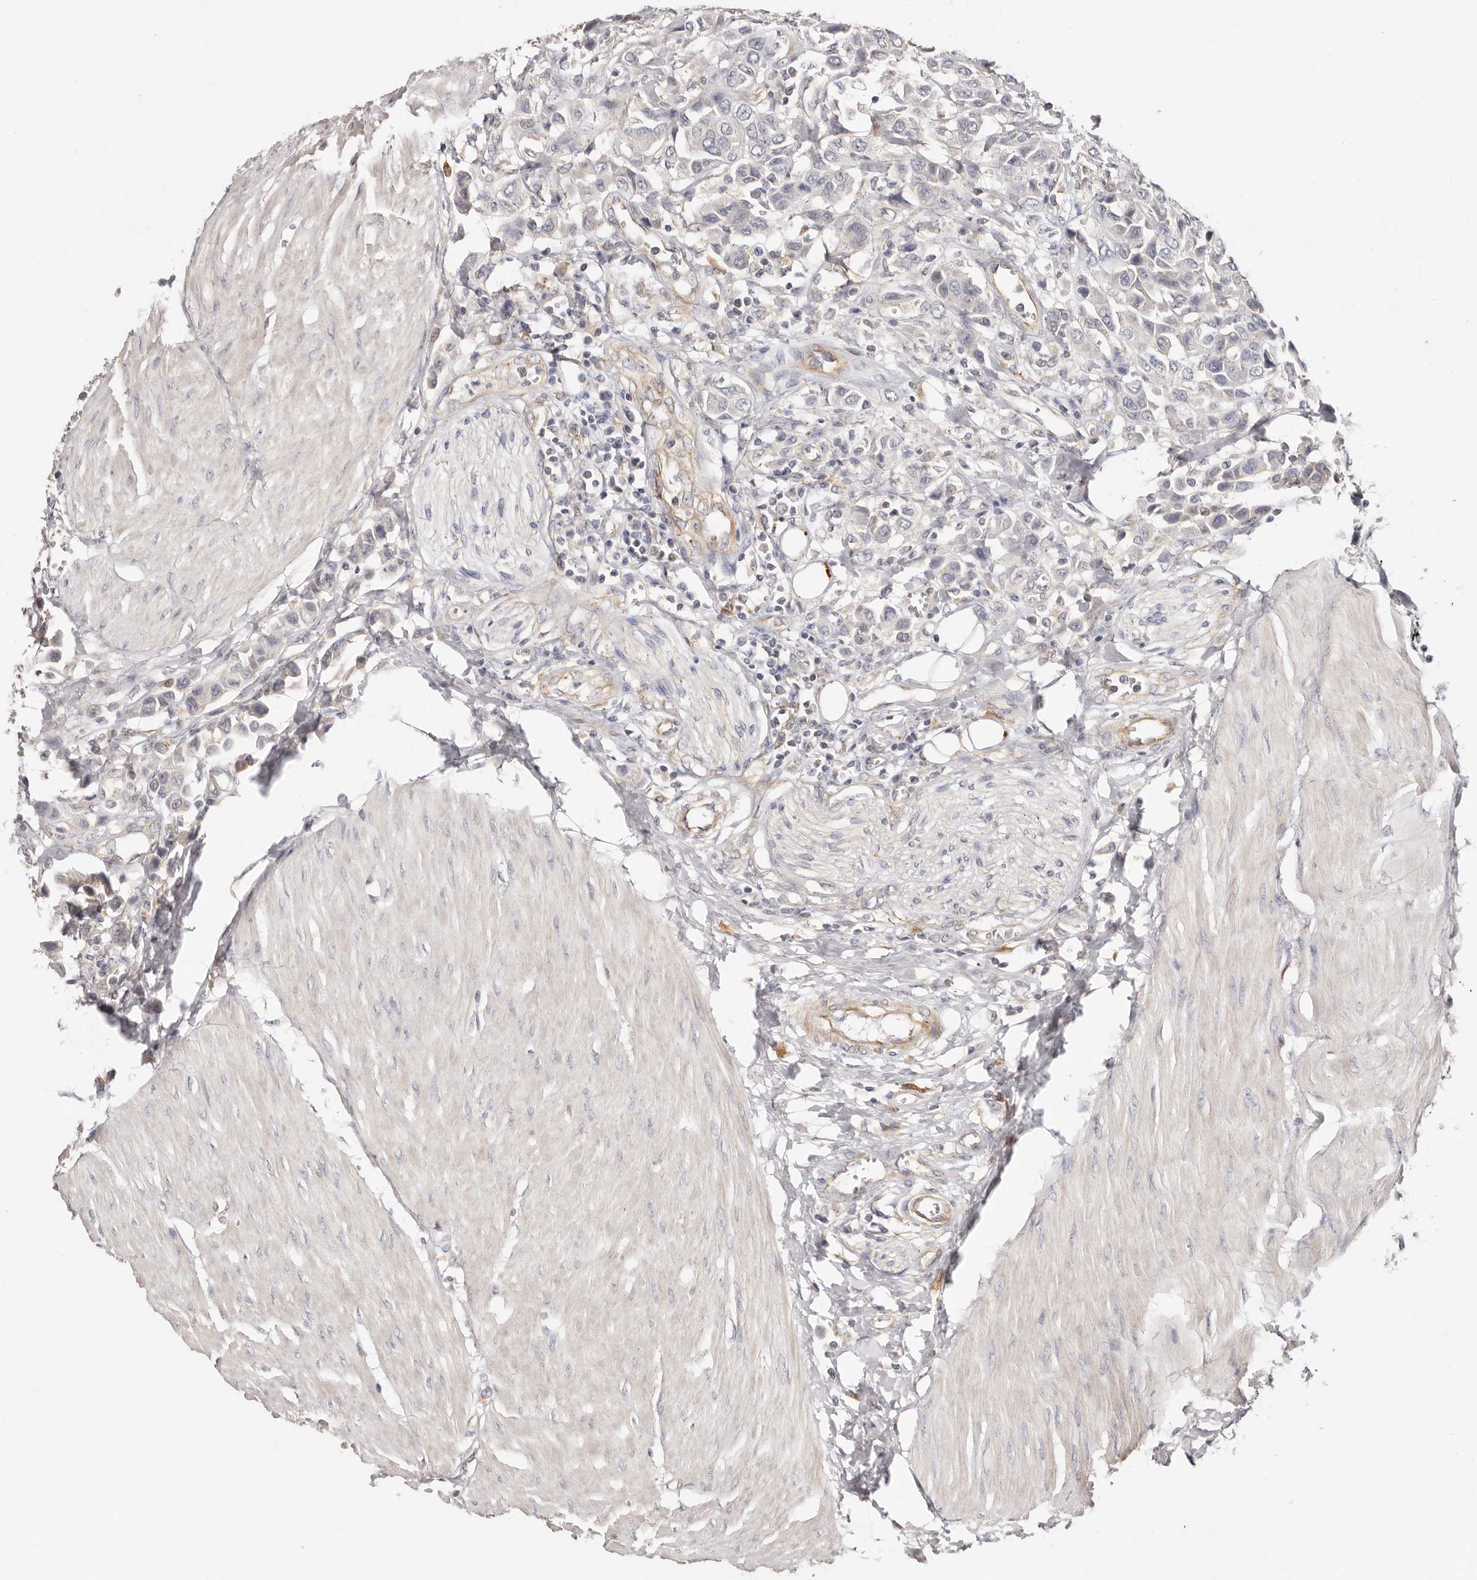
{"staining": {"intensity": "negative", "quantity": "none", "location": "none"}, "tissue": "urothelial cancer", "cell_type": "Tumor cells", "image_type": "cancer", "snomed": [{"axis": "morphology", "description": "Urothelial carcinoma, High grade"}, {"axis": "topography", "description": "Urinary bladder"}], "caption": "Image shows no protein expression in tumor cells of high-grade urothelial carcinoma tissue.", "gene": "THBS3", "patient": {"sex": "male", "age": 50}}